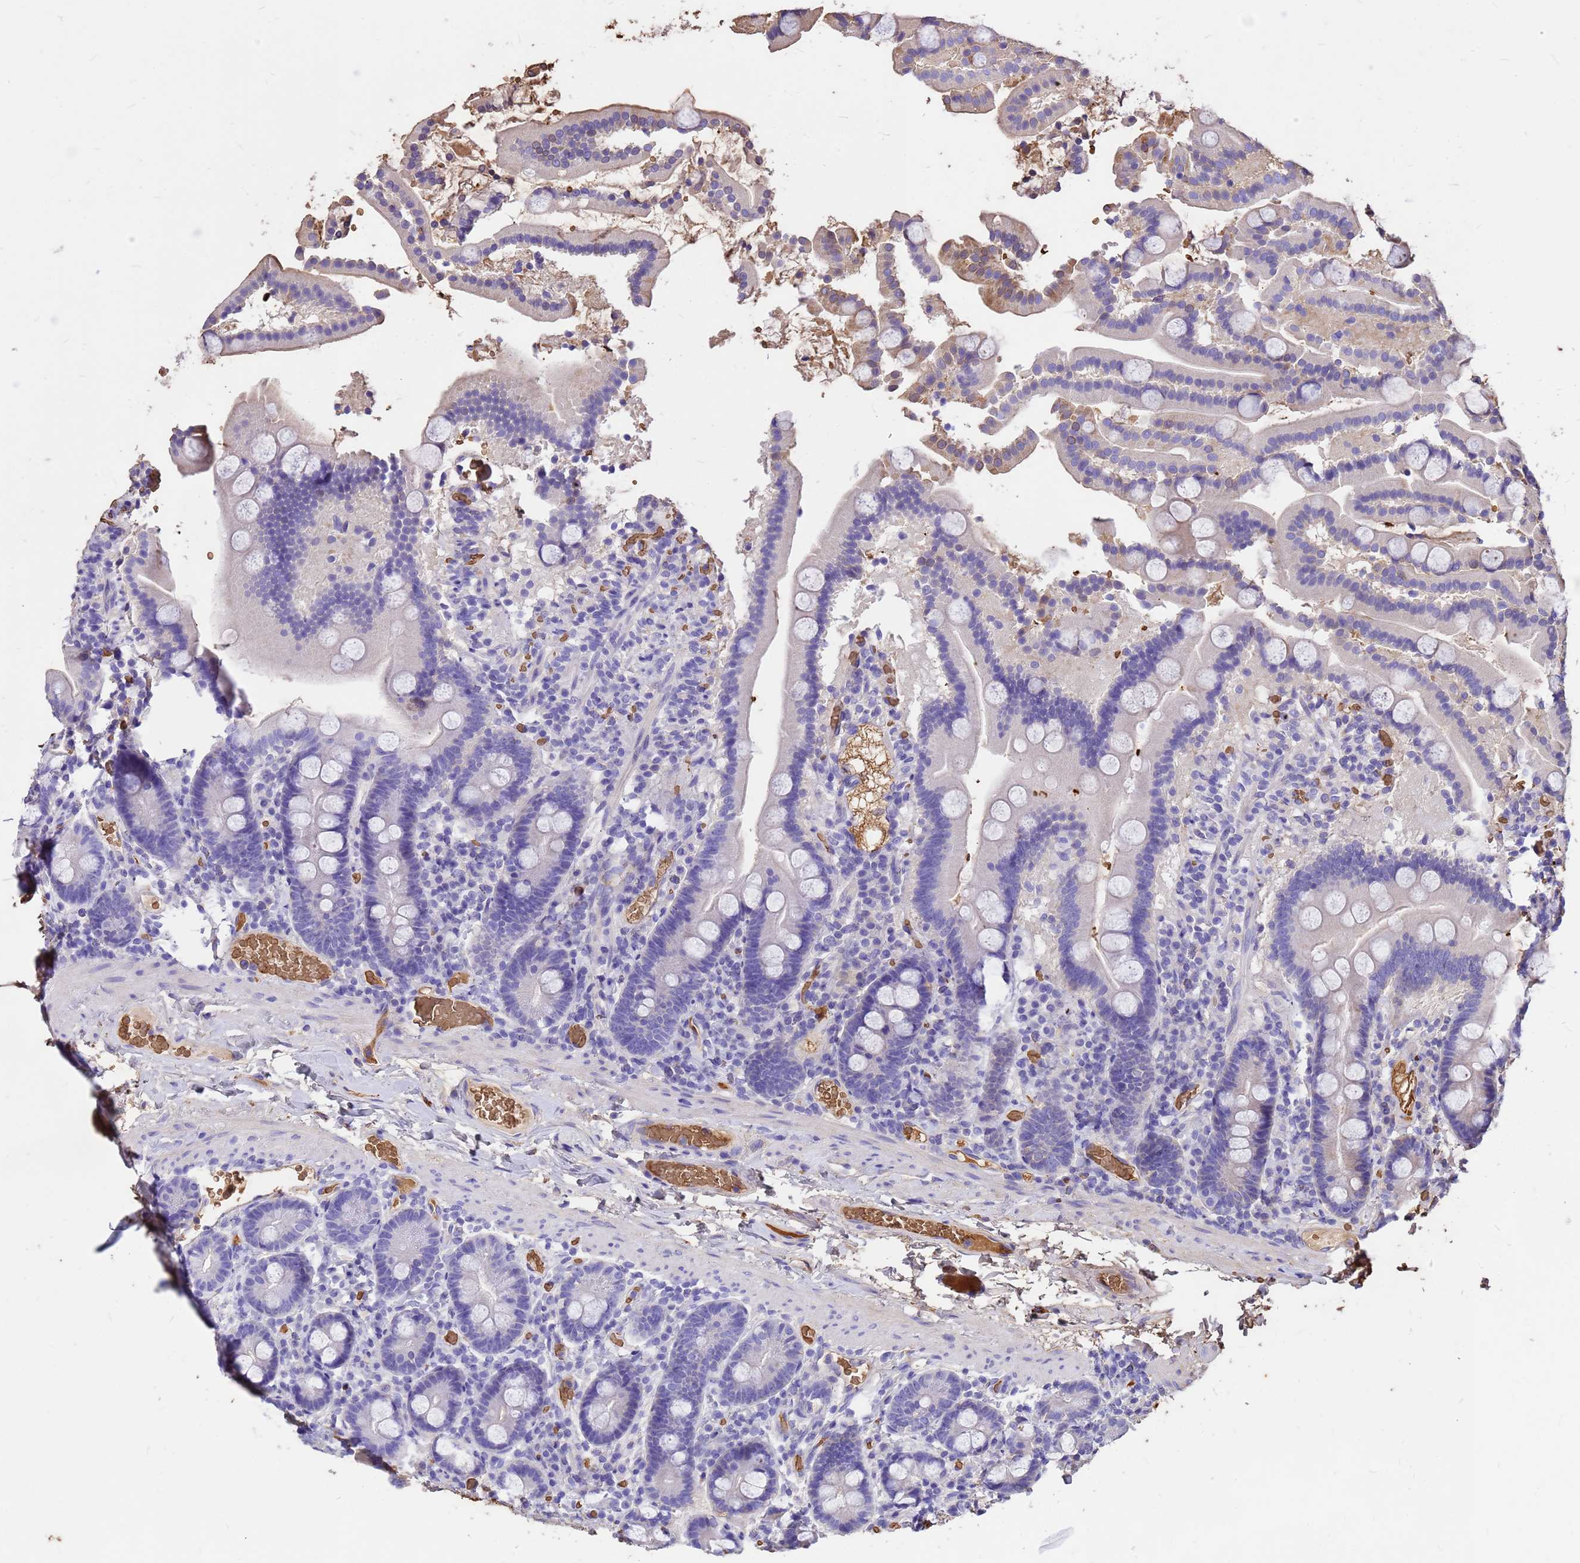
{"staining": {"intensity": "weak", "quantity": "<25%", "location": "cytoplasmic/membranous"}, "tissue": "duodenum", "cell_type": "Glandular cells", "image_type": "normal", "snomed": [{"axis": "morphology", "description": "Normal tissue, NOS"}, {"axis": "topography", "description": "Duodenum"}], "caption": "There is no significant positivity in glandular cells of duodenum. (Stains: DAB (3,3'-diaminobenzidine) immunohistochemistry (IHC) with hematoxylin counter stain, Microscopy: brightfield microscopy at high magnification).", "gene": "HBA1", "patient": {"sex": "male", "age": 55}}